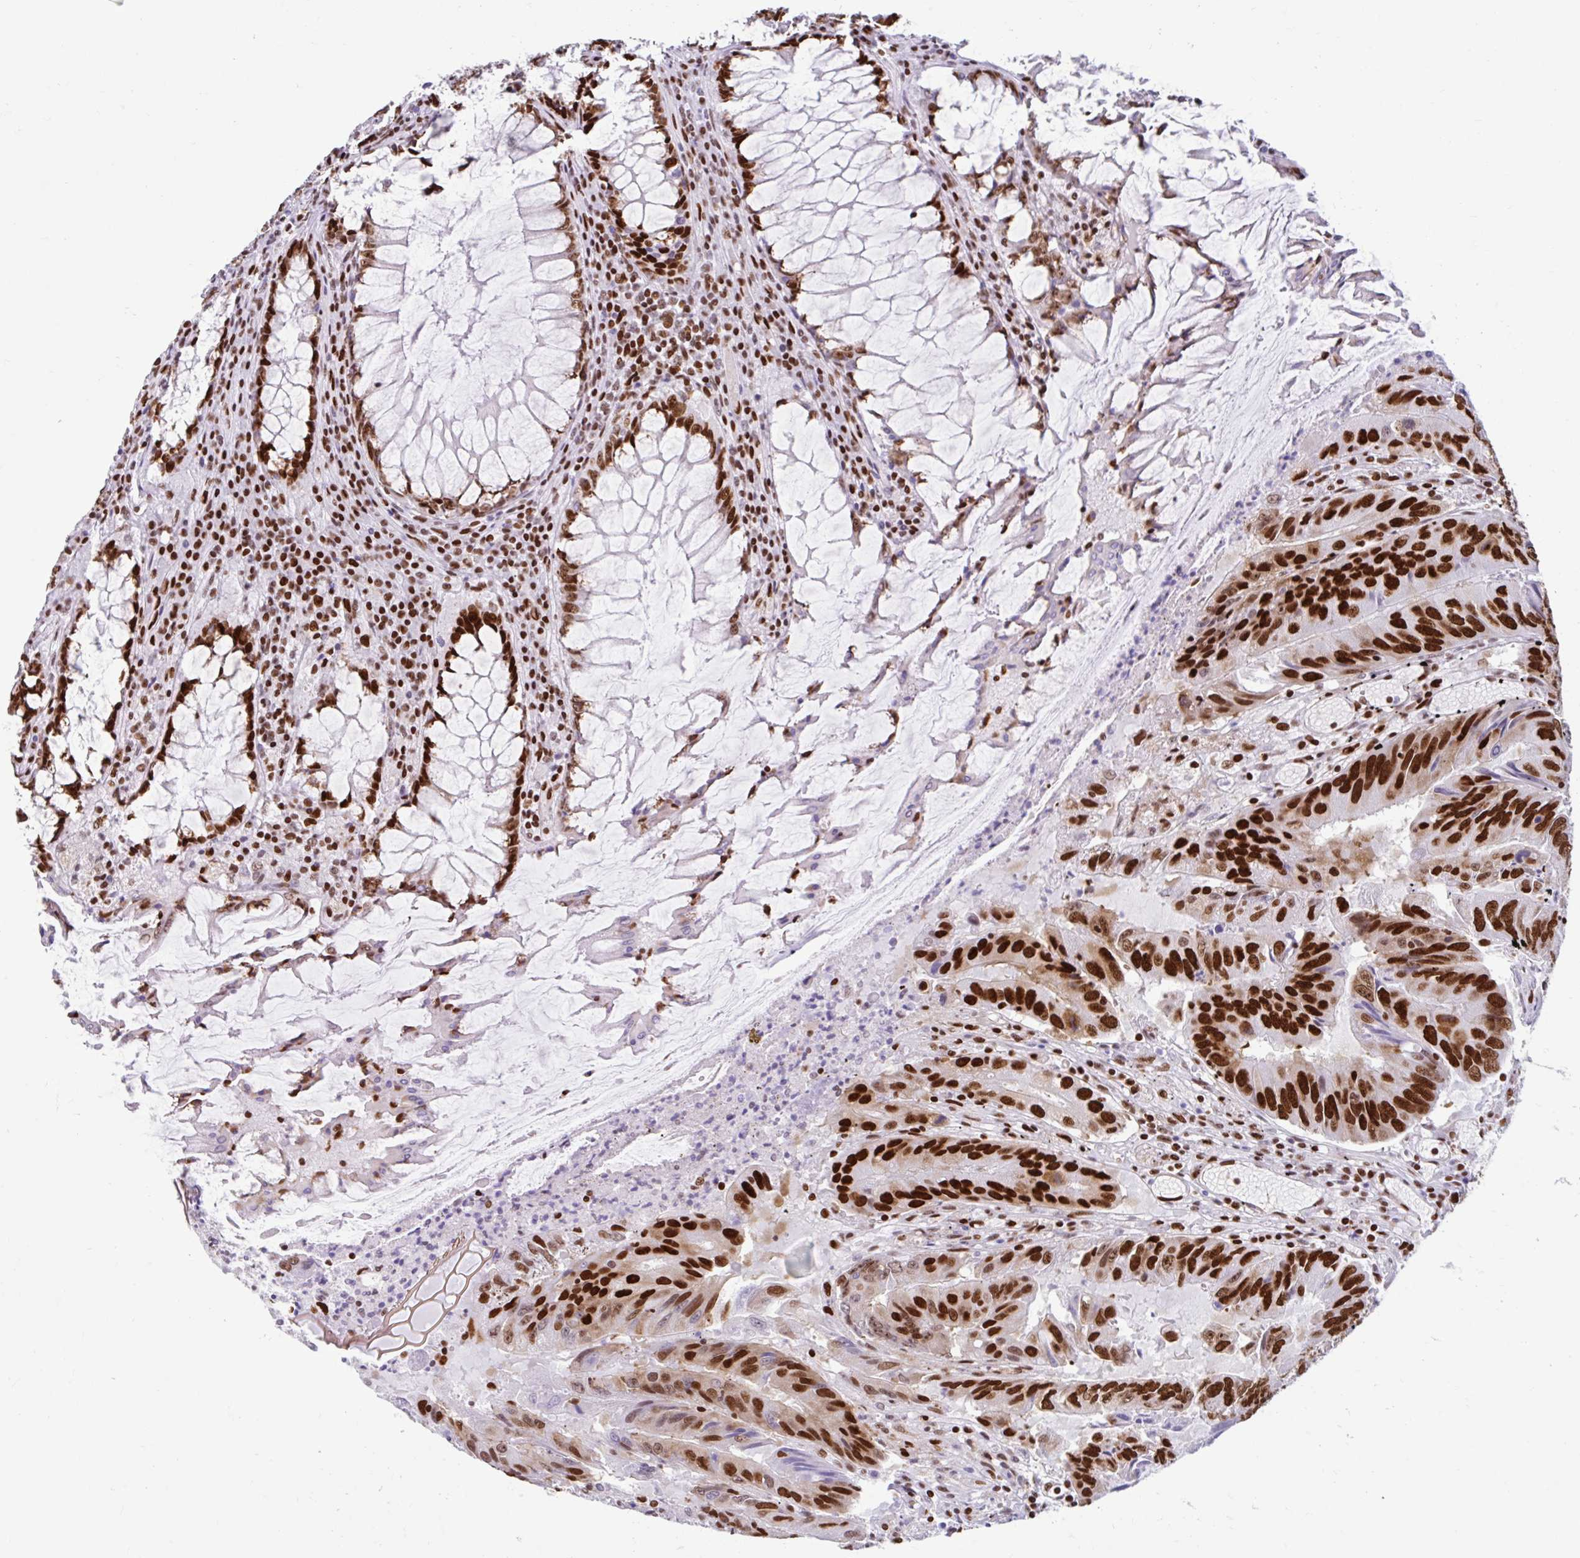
{"staining": {"intensity": "strong", "quantity": ">75%", "location": "nuclear"}, "tissue": "colorectal cancer", "cell_type": "Tumor cells", "image_type": "cancer", "snomed": [{"axis": "morphology", "description": "Adenocarcinoma, NOS"}, {"axis": "topography", "description": "Colon"}], "caption": "An image of colorectal cancer stained for a protein shows strong nuclear brown staining in tumor cells.", "gene": "KHDRBS1", "patient": {"sex": "male", "age": 53}}